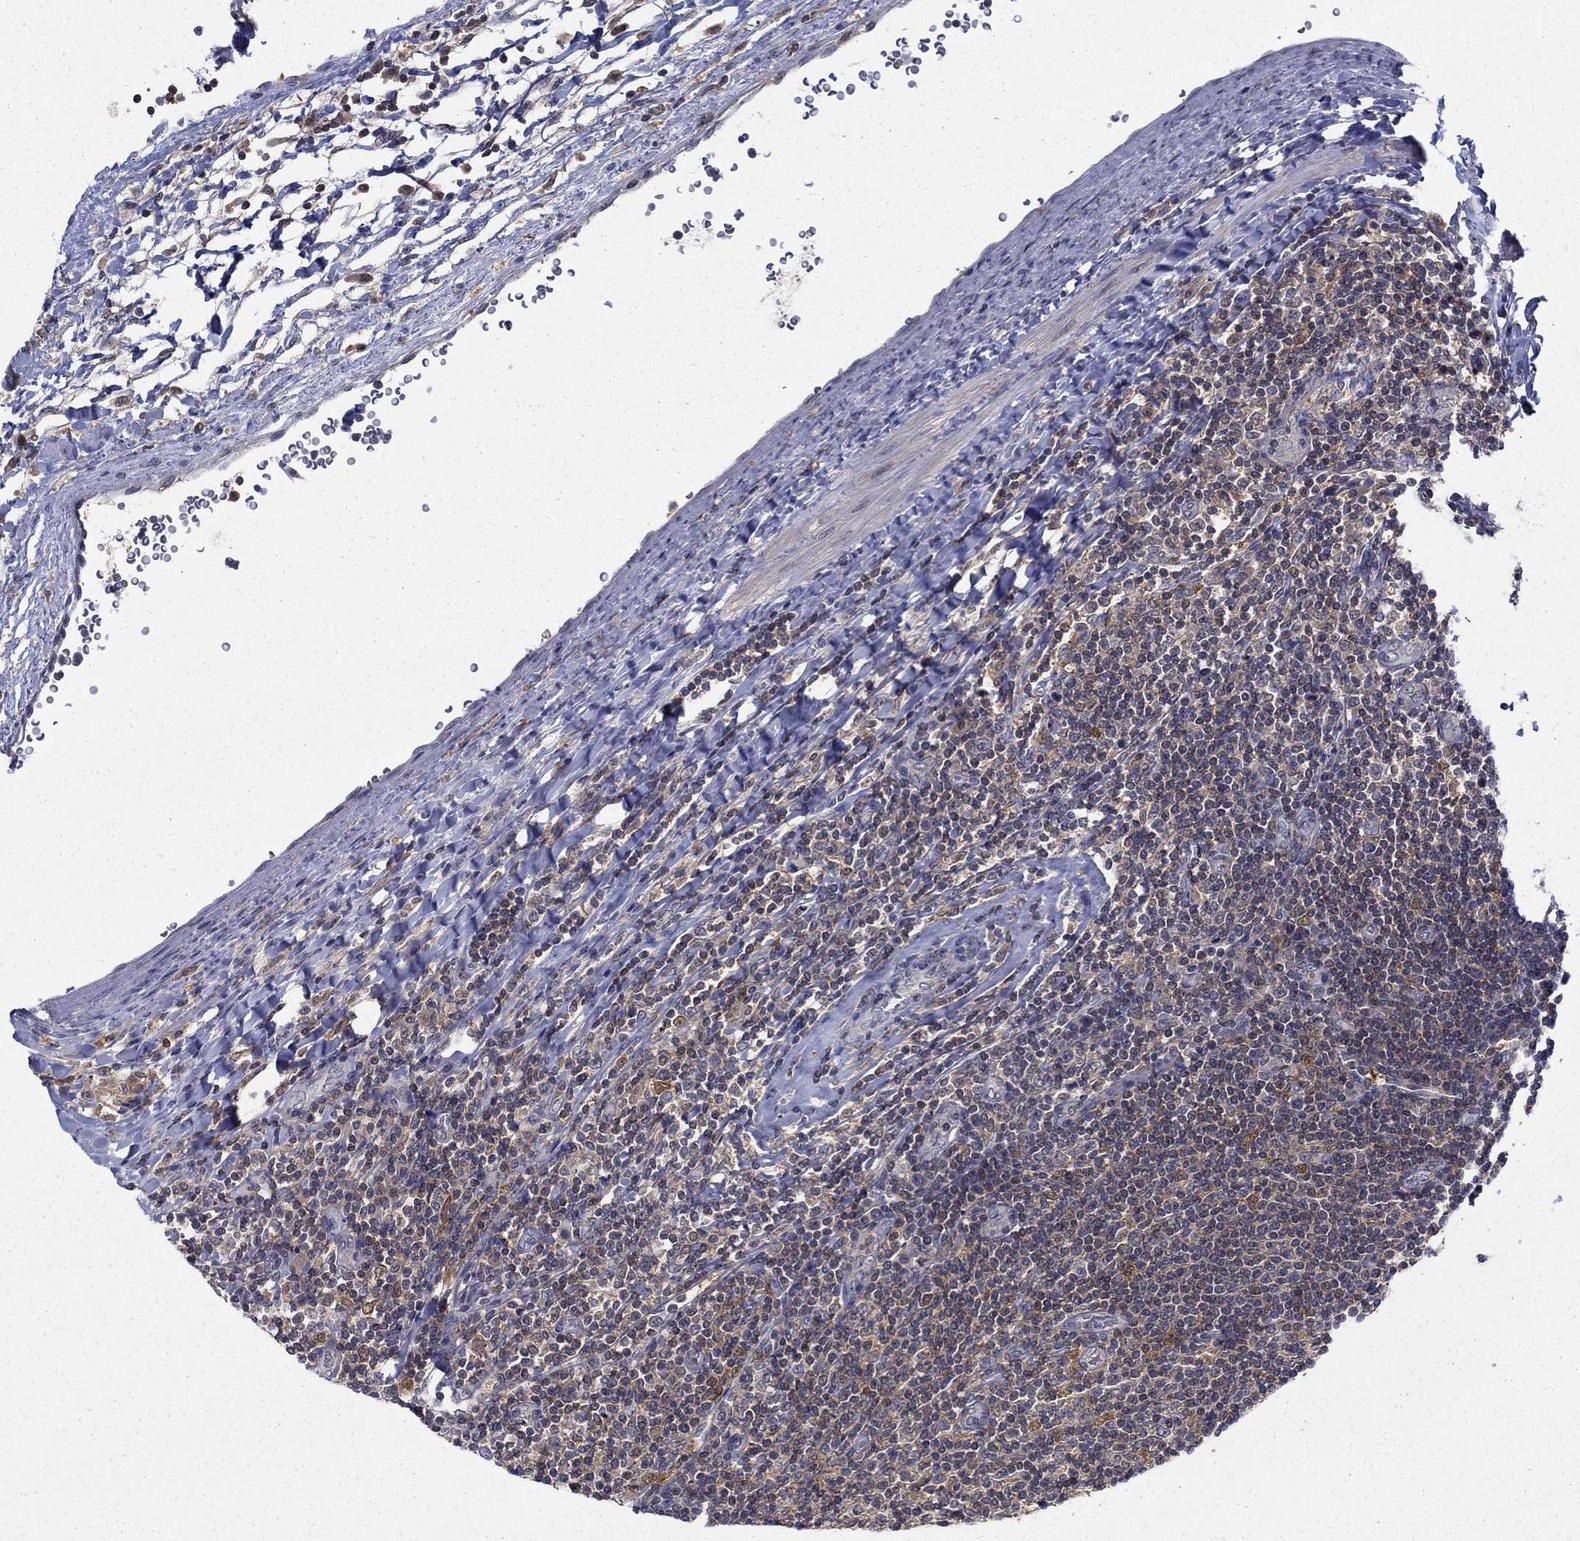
{"staining": {"intensity": "weak", "quantity": ">75%", "location": "cytoplasmic/membranous"}, "tissue": "lymphoma", "cell_type": "Tumor cells", "image_type": "cancer", "snomed": [{"axis": "morphology", "description": "Hodgkin's disease, NOS"}, {"axis": "topography", "description": "Lymph node"}], "caption": "Immunohistochemical staining of human lymphoma reveals low levels of weak cytoplasmic/membranous protein staining in approximately >75% of tumor cells. Using DAB (3,3'-diaminobenzidine) (brown) and hematoxylin (blue) stains, captured at high magnification using brightfield microscopy.", "gene": "NIT2", "patient": {"sex": "male", "age": 40}}